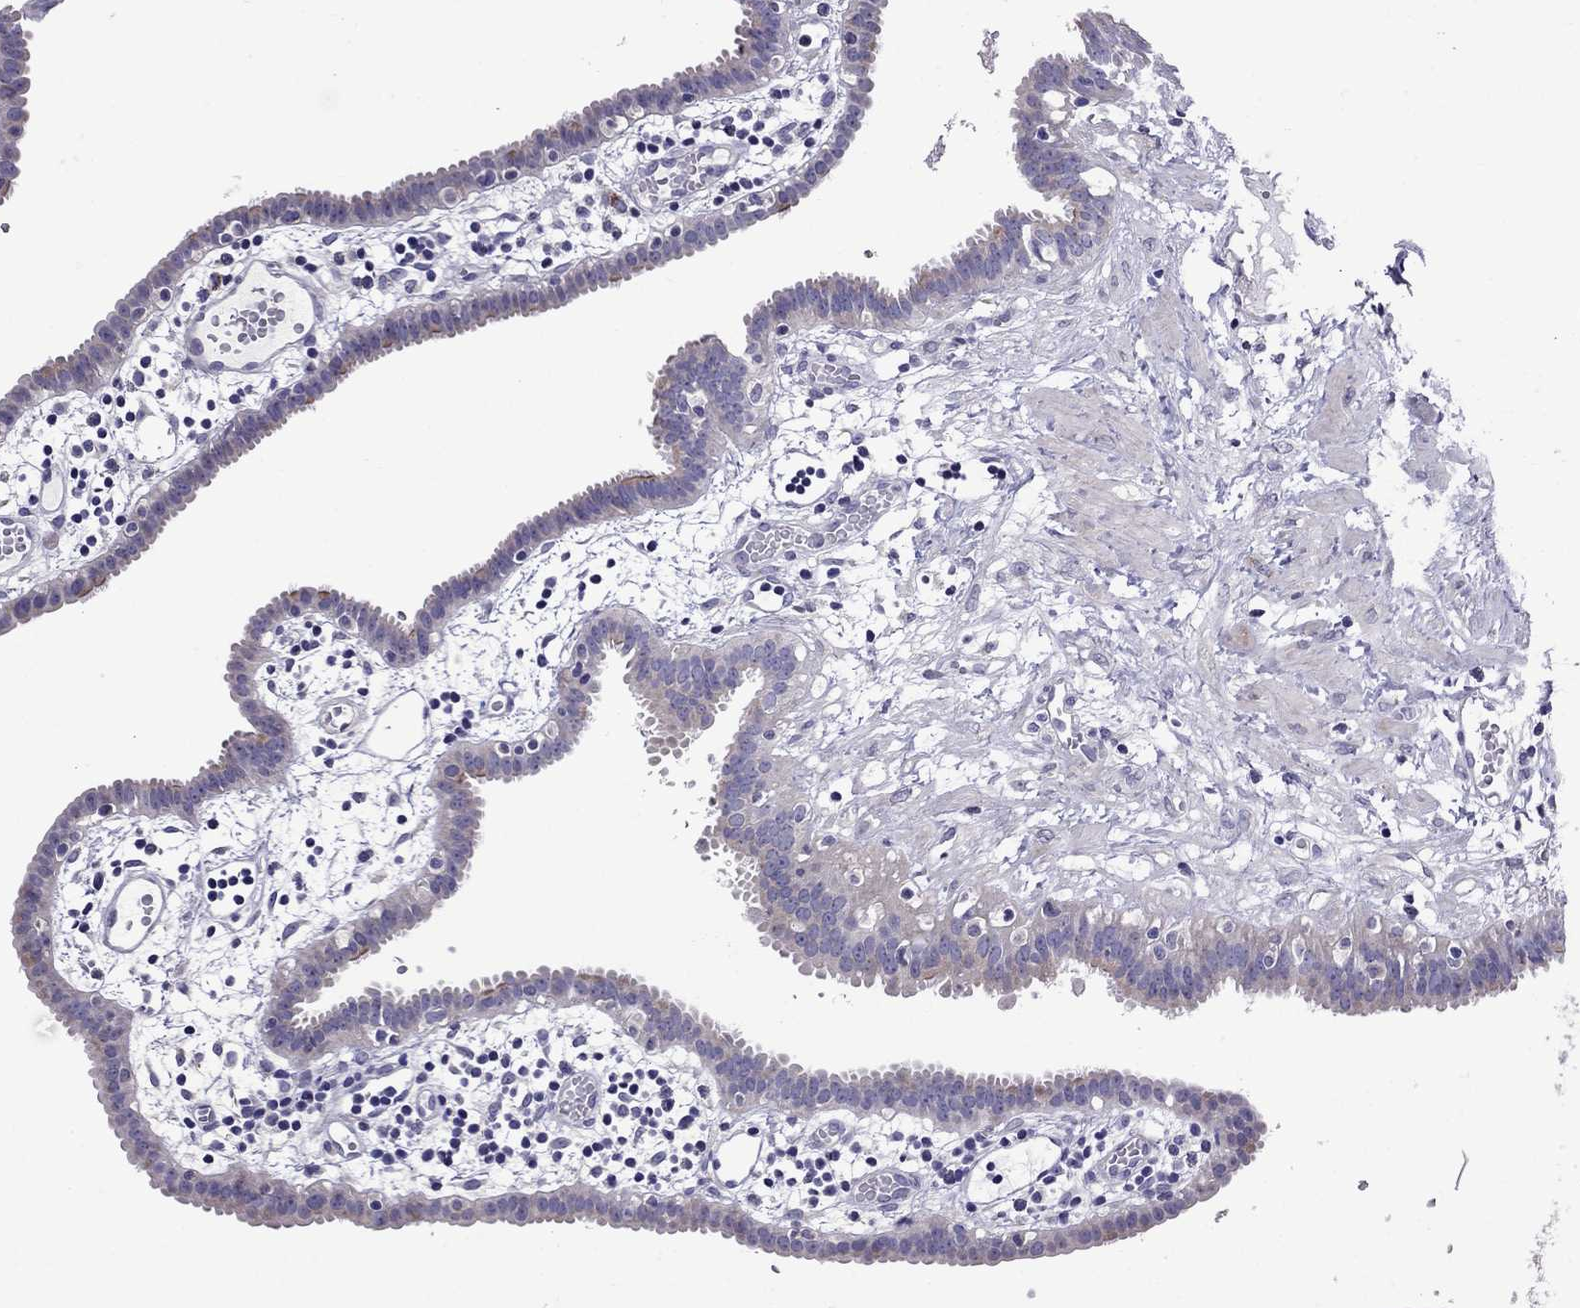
{"staining": {"intensity": "moderate", "quantity": "<25%", "location": "cytoplasmic/membranous"}, "tissue": "fallopian tube", "cell_type": "Glandular cells", "image_type": "normal", "snomed": [{"axis": "morphology", "description": "Normal tissue, NOS"}, {"axis": "topography", "description": "Fallopian tube"}], "caption": "Immunohistochemistry (IHC) histopathology image of unremarkable fallopian tube stained for a protein (brown), which exhibits low levels of moderate cytoplasmic/membranous expression in about <25% of glandular cells.", "gene": "OXCT2", "patient": {"sex": "female", "age": 37}}